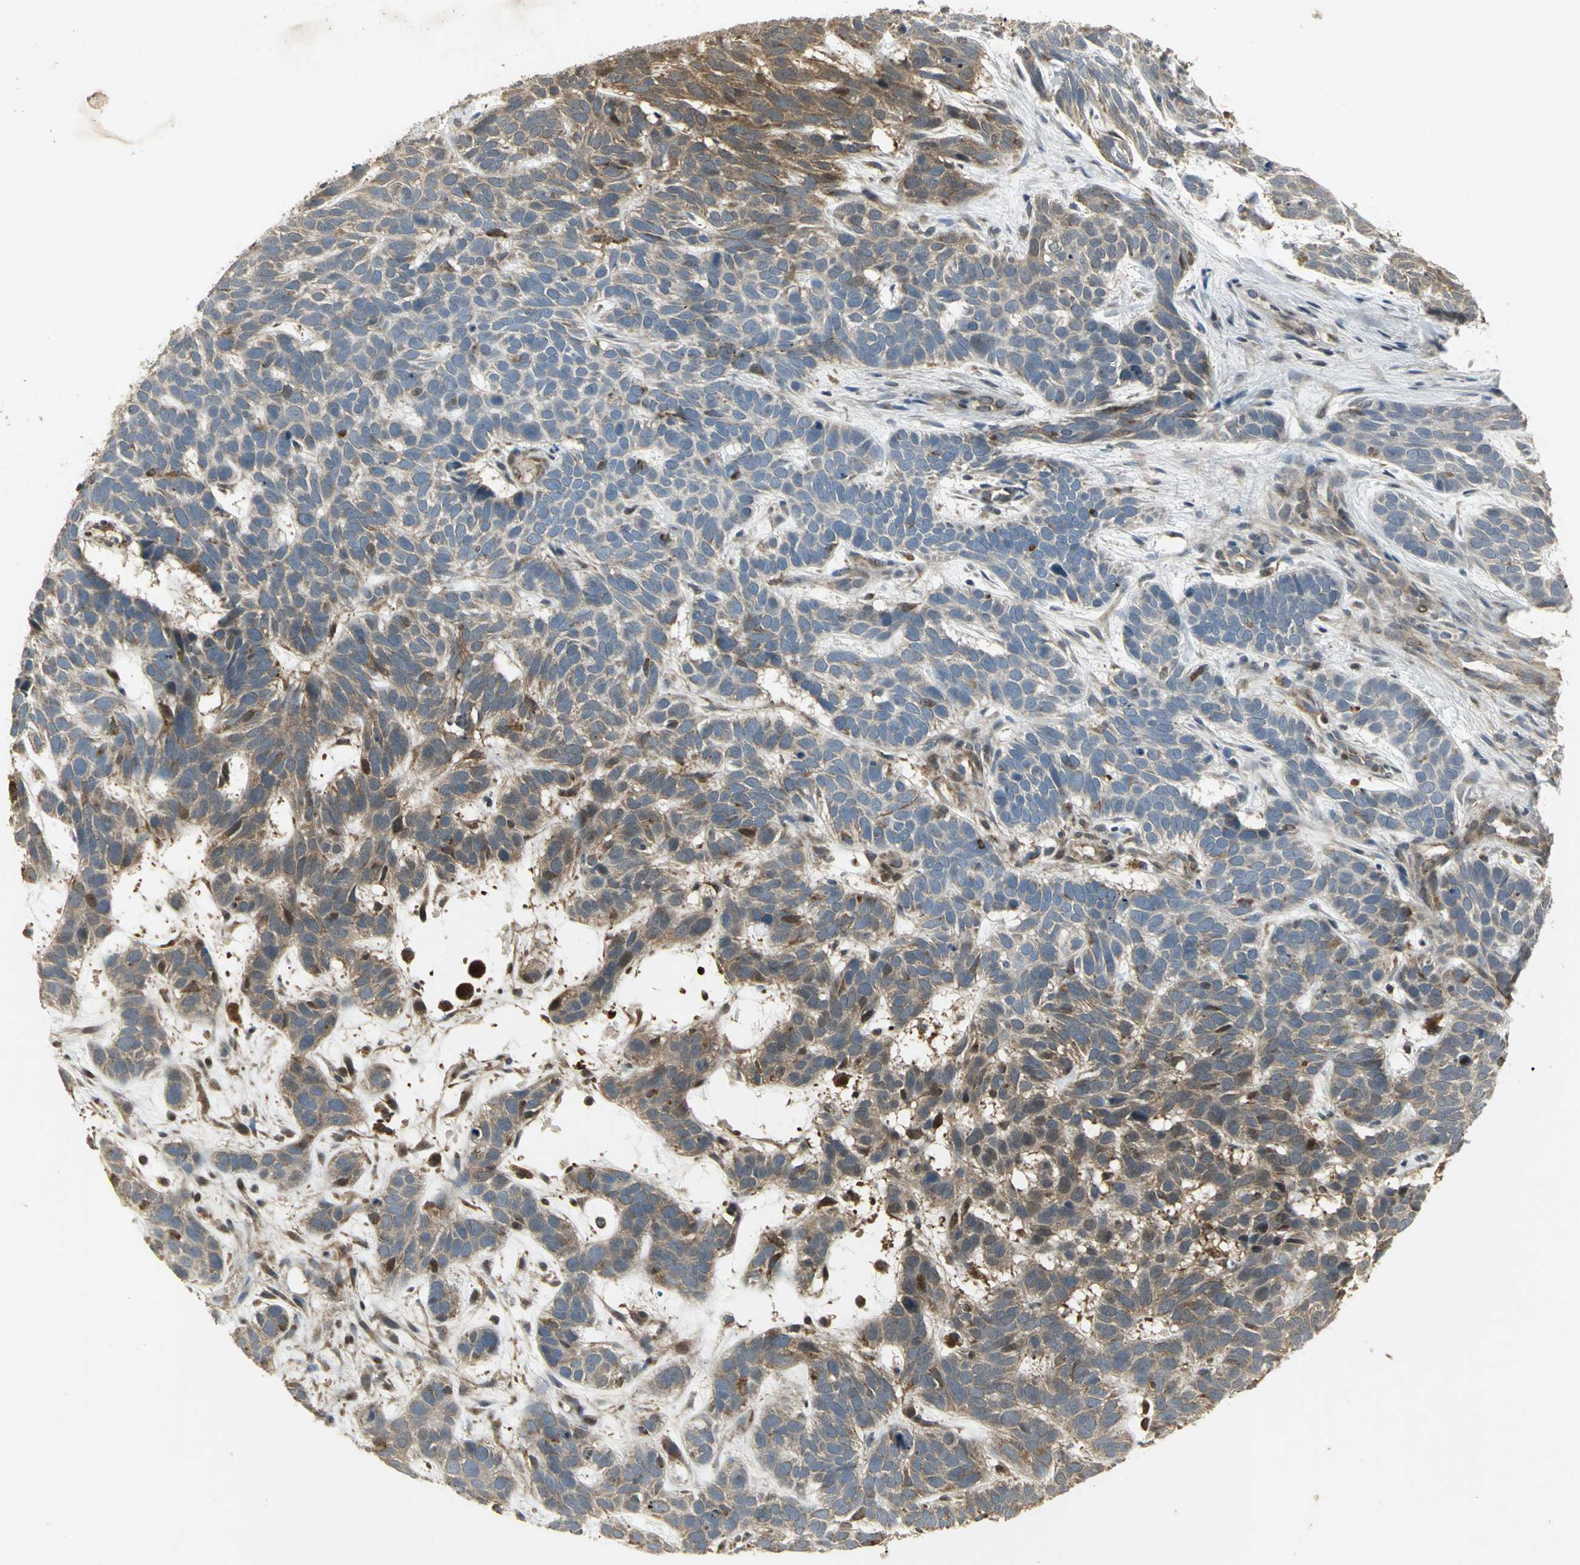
{"staining": {"intensity": "strong", "quantity": "25%-75%", "location": "cytoplasmic/membranous"}, "tissue": "skin cancer", "cell_type": "Tumor cells", "image_type": "cancer", "snomed": [{"axis": "morphology", "description": "Basal cell carcinoma"}, {"axis": "topography", "description": "Skin"}], "caption": "DAB immunohistochemical staining of human skin basal cell carcinoma exhibits strong cytoplasmic/membranous protein expression in about 25%-75% of tumor cells.", "gene": "AMT", "patient": {"sex": "male", "age": 87}}